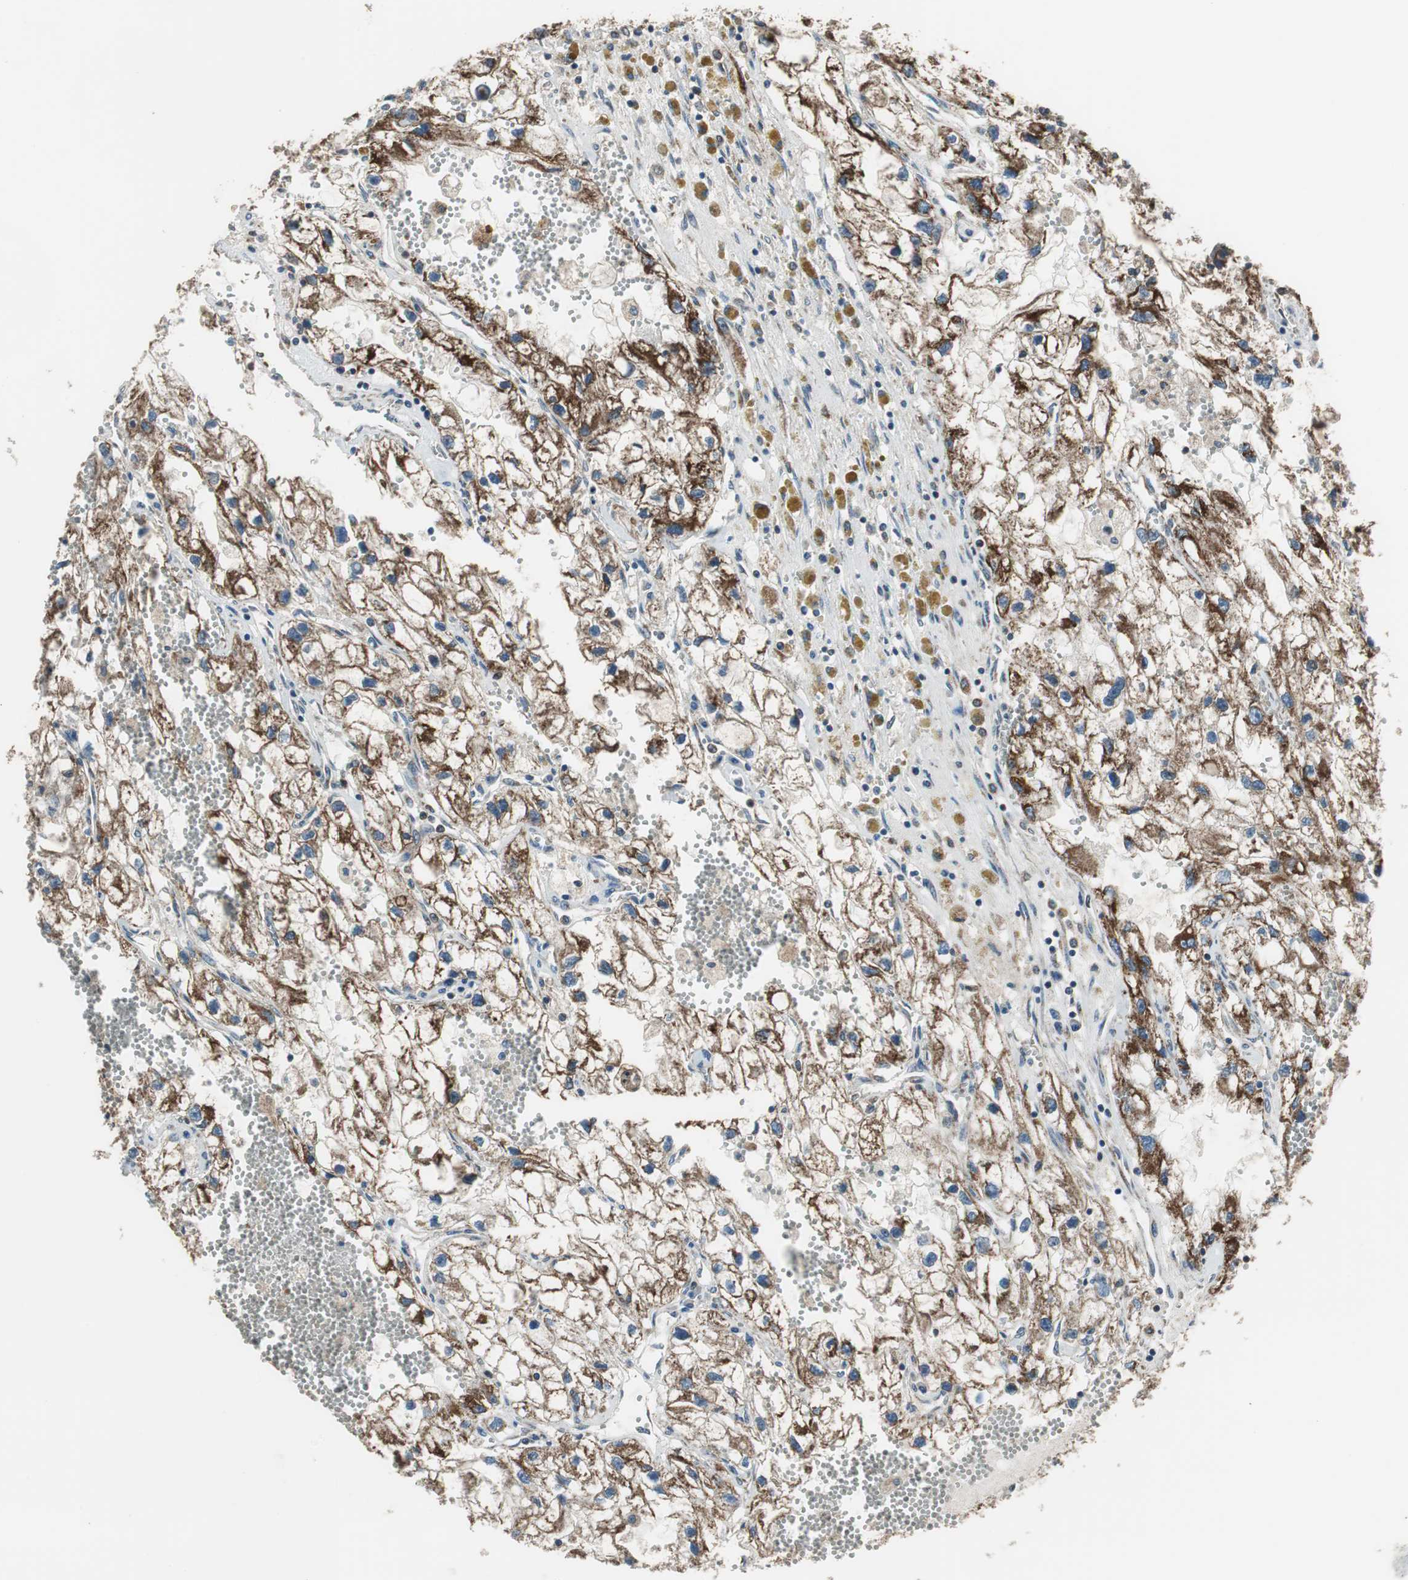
{"staining": {"intensity": "strong", "quantity": ">75%", "location": "cytoplasmic/membranous"}, "tissue": "renal cancer", "cell_type": "Tumor cells", "image_type": "cancer", "snomed": [{"axis": "morphology", "description": "Adenocarcinoma, NOS"}, {"axis": "topography", "description": "Kidney"}], "caption": "Tumor cells exhibit high levels of strong cytoplasmic/membranous positivity in about >75% of cells in human renal cancer (adenocarcinoma).", "gene": "PI4KB", "patient": {"sex": "female", "age": 70}}